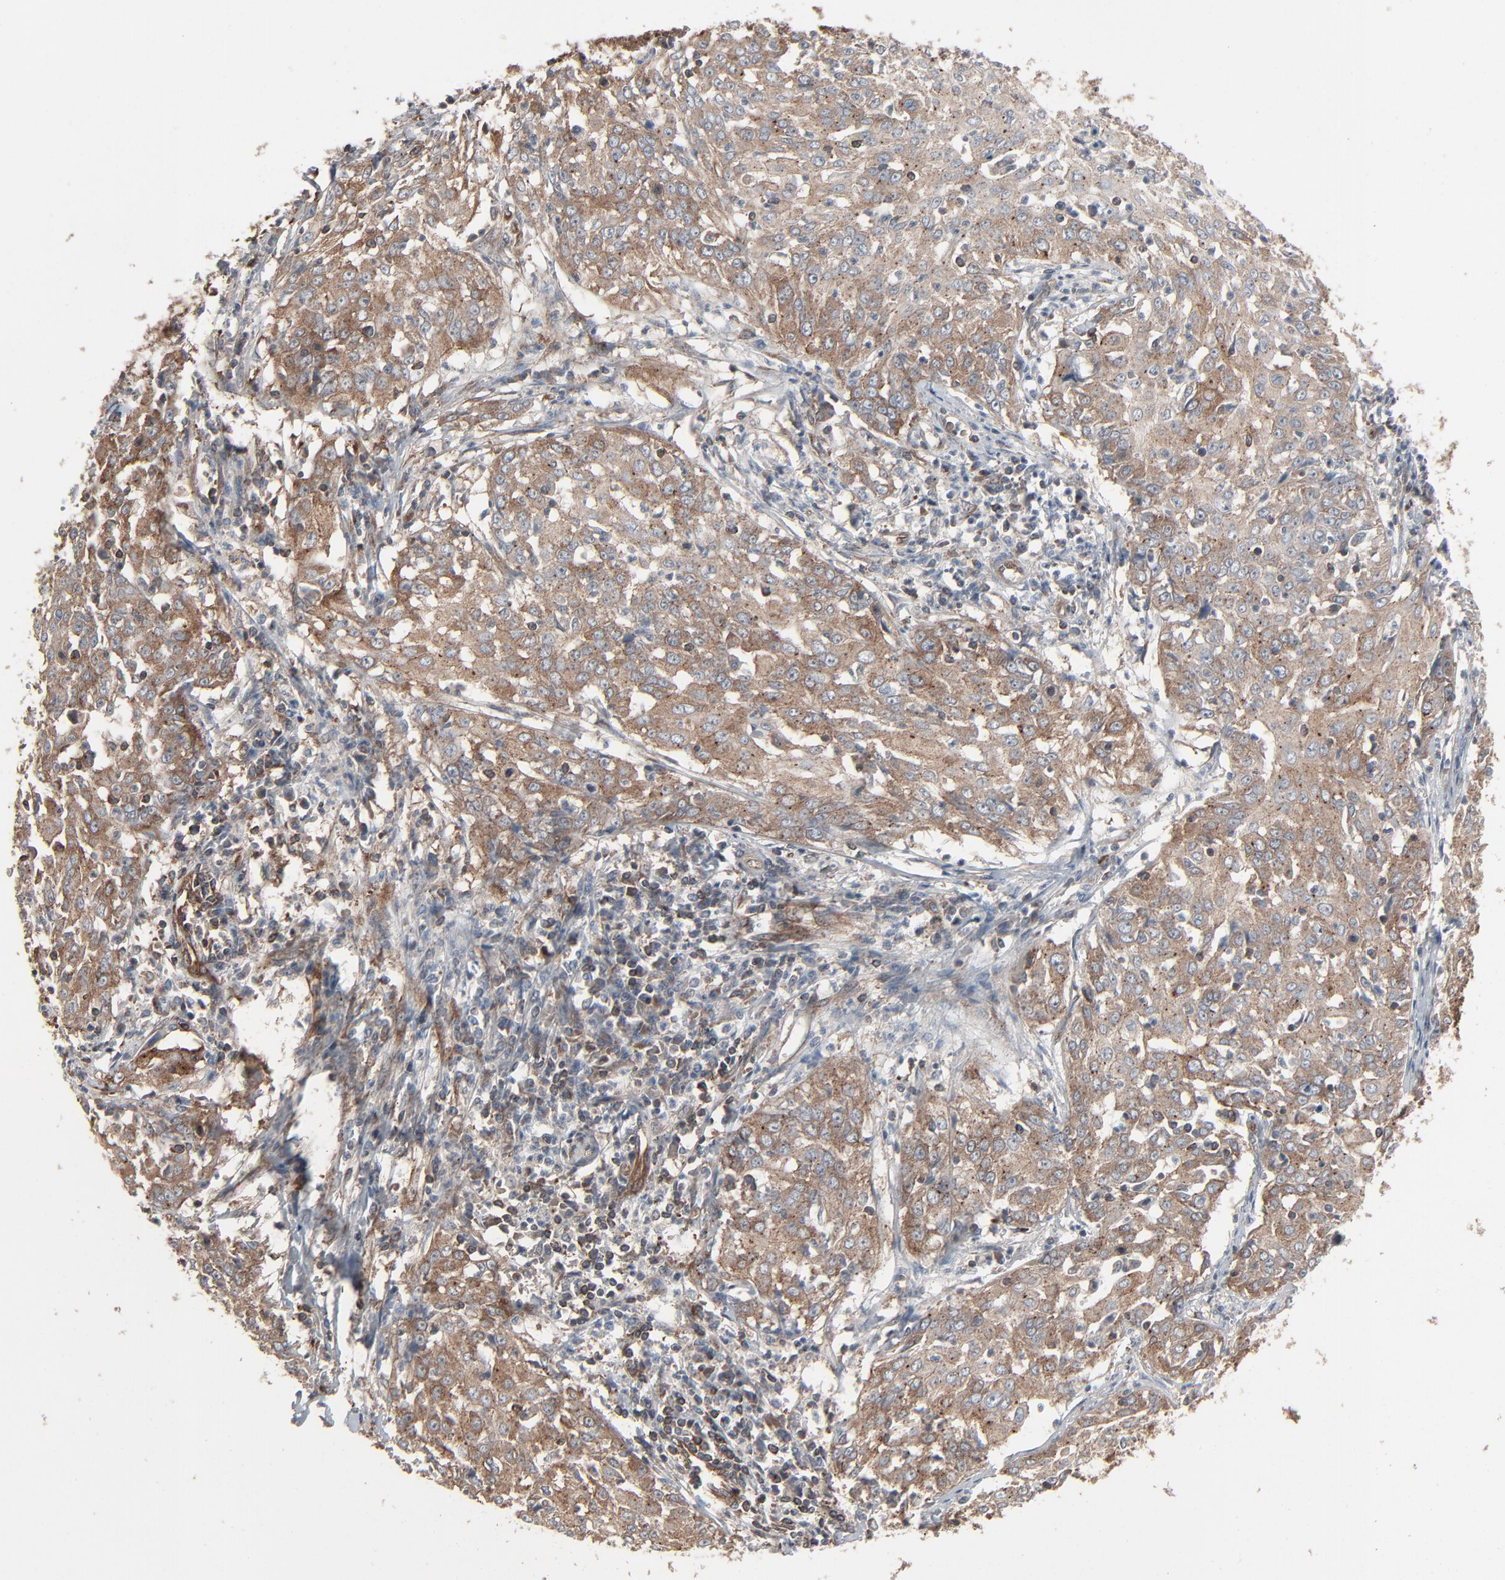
{"staining": {"intensity": "moderate", "quantity": ">75%", "location": "cytoplasmic/membranous"}, "tissue": "cervical cancer", "cell_type": "Tumor cells", "image_type": "cancer", "snomed": [{"axis": "morphology", "description": "Squamous cell carcinoma, NOS"}, {"axis": "topography", "description": "Cervix"}], "caption": "This image demonstrates squamous cell carcinoma (cervical) stained with immunohistochemistry to label a protein in brown. The cytoplasmic/membranous of tumor cells show moderate positivity for the protein. Nuclei are counter-stained blue.", "gene": "OPTN", "patient": {"sex": "female", "age": 39}}